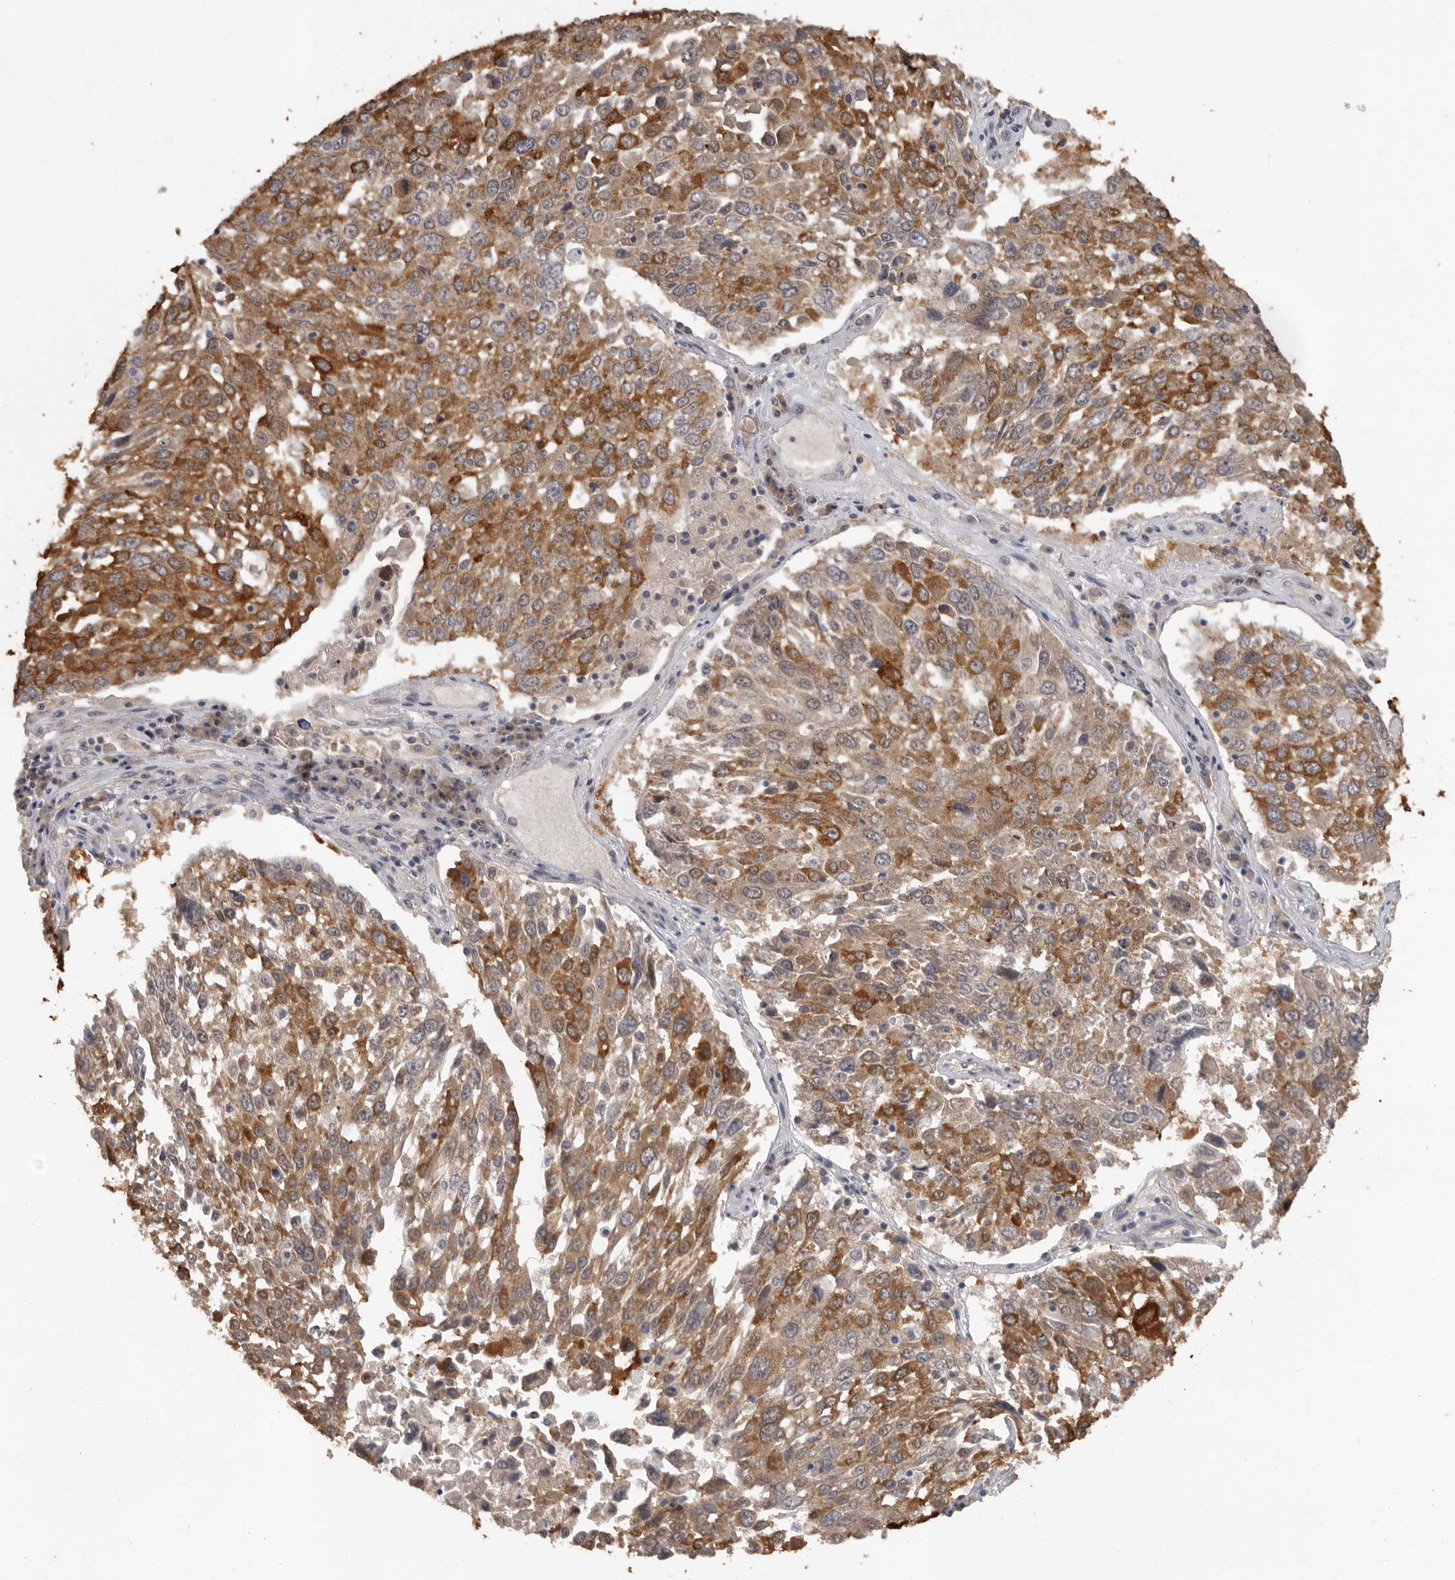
{"staining": {"intensity": "moderate", "quantity": ">75%", "location": "cytoplasmic/membranous"}, "tissue": "lung cancer", "cell_type": "Tumor cells", "image_type": "cancer", "snomed": [{"axis": "morphology", "description": "Squamous cell carcinoma, NOS"}, {"axis": "topography", "description": "Lung"}], "caption": "IHC micrograph of lung cancer (squamous cell carcinoma) stained for a protein (brown), which displays medium levels of moderate cytoplasmic/membranous expression in approximately >75% of tumor cells.", "gene": "MTF1", "patient": {"sex": "male", "age": 65}}